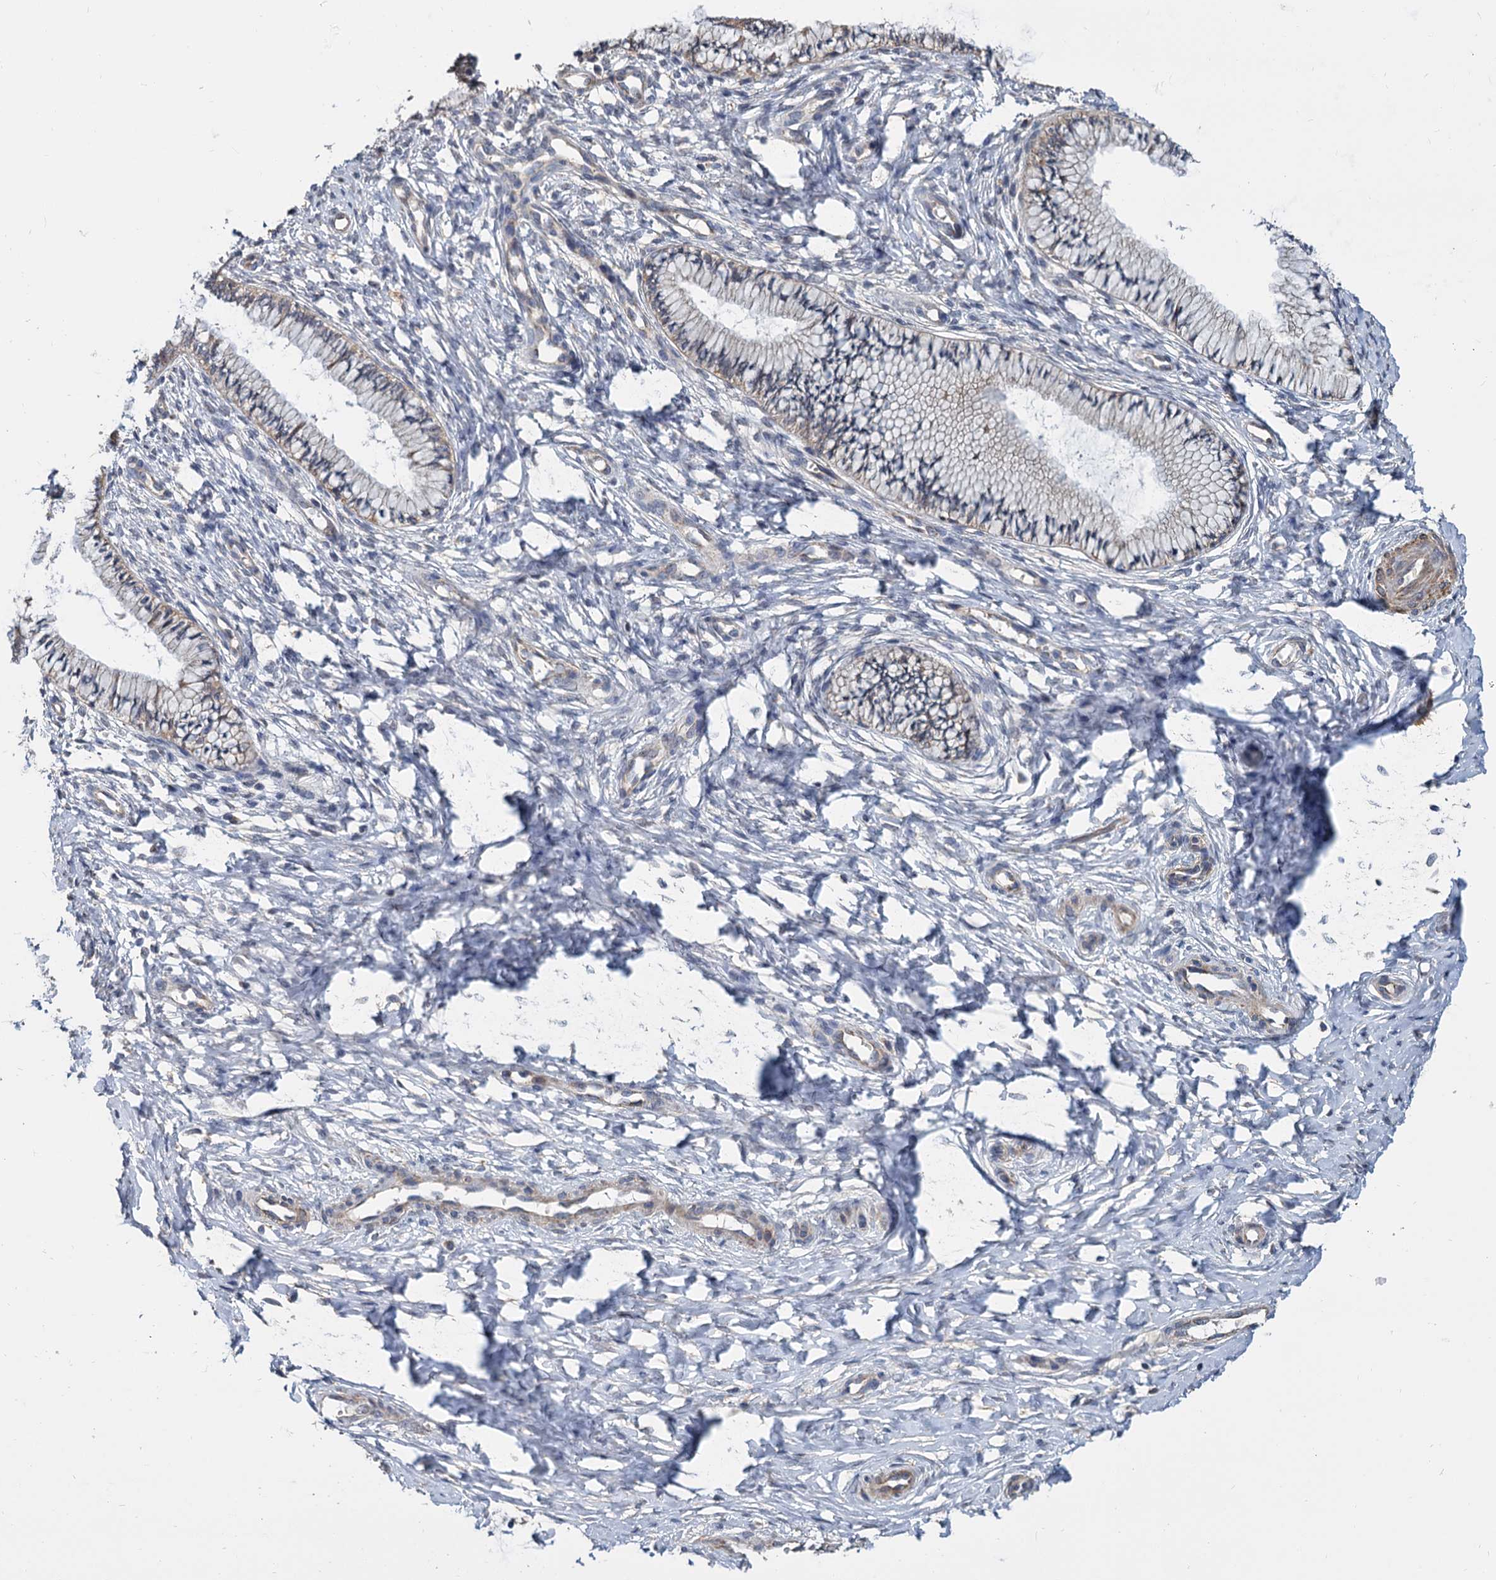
{"staining": {"intensity": "negative", "quantity": "none", "location": "none"}, "tissue": "cervix", "cell_type": "Glandular cells", "image_type": "normal", "snomed": [{"axis": "morphology", "description": "Normal tissue, NOS"}, {"axis": "topography", "description": "Cervix"}], "caption": "This is a image of immunohistochemistry (IHC) staining of unremarkable cervix, which shows no positivity in glandular cells.", "gene": "ALKBH7", "patient": {"sex": "female", "age": 36}}